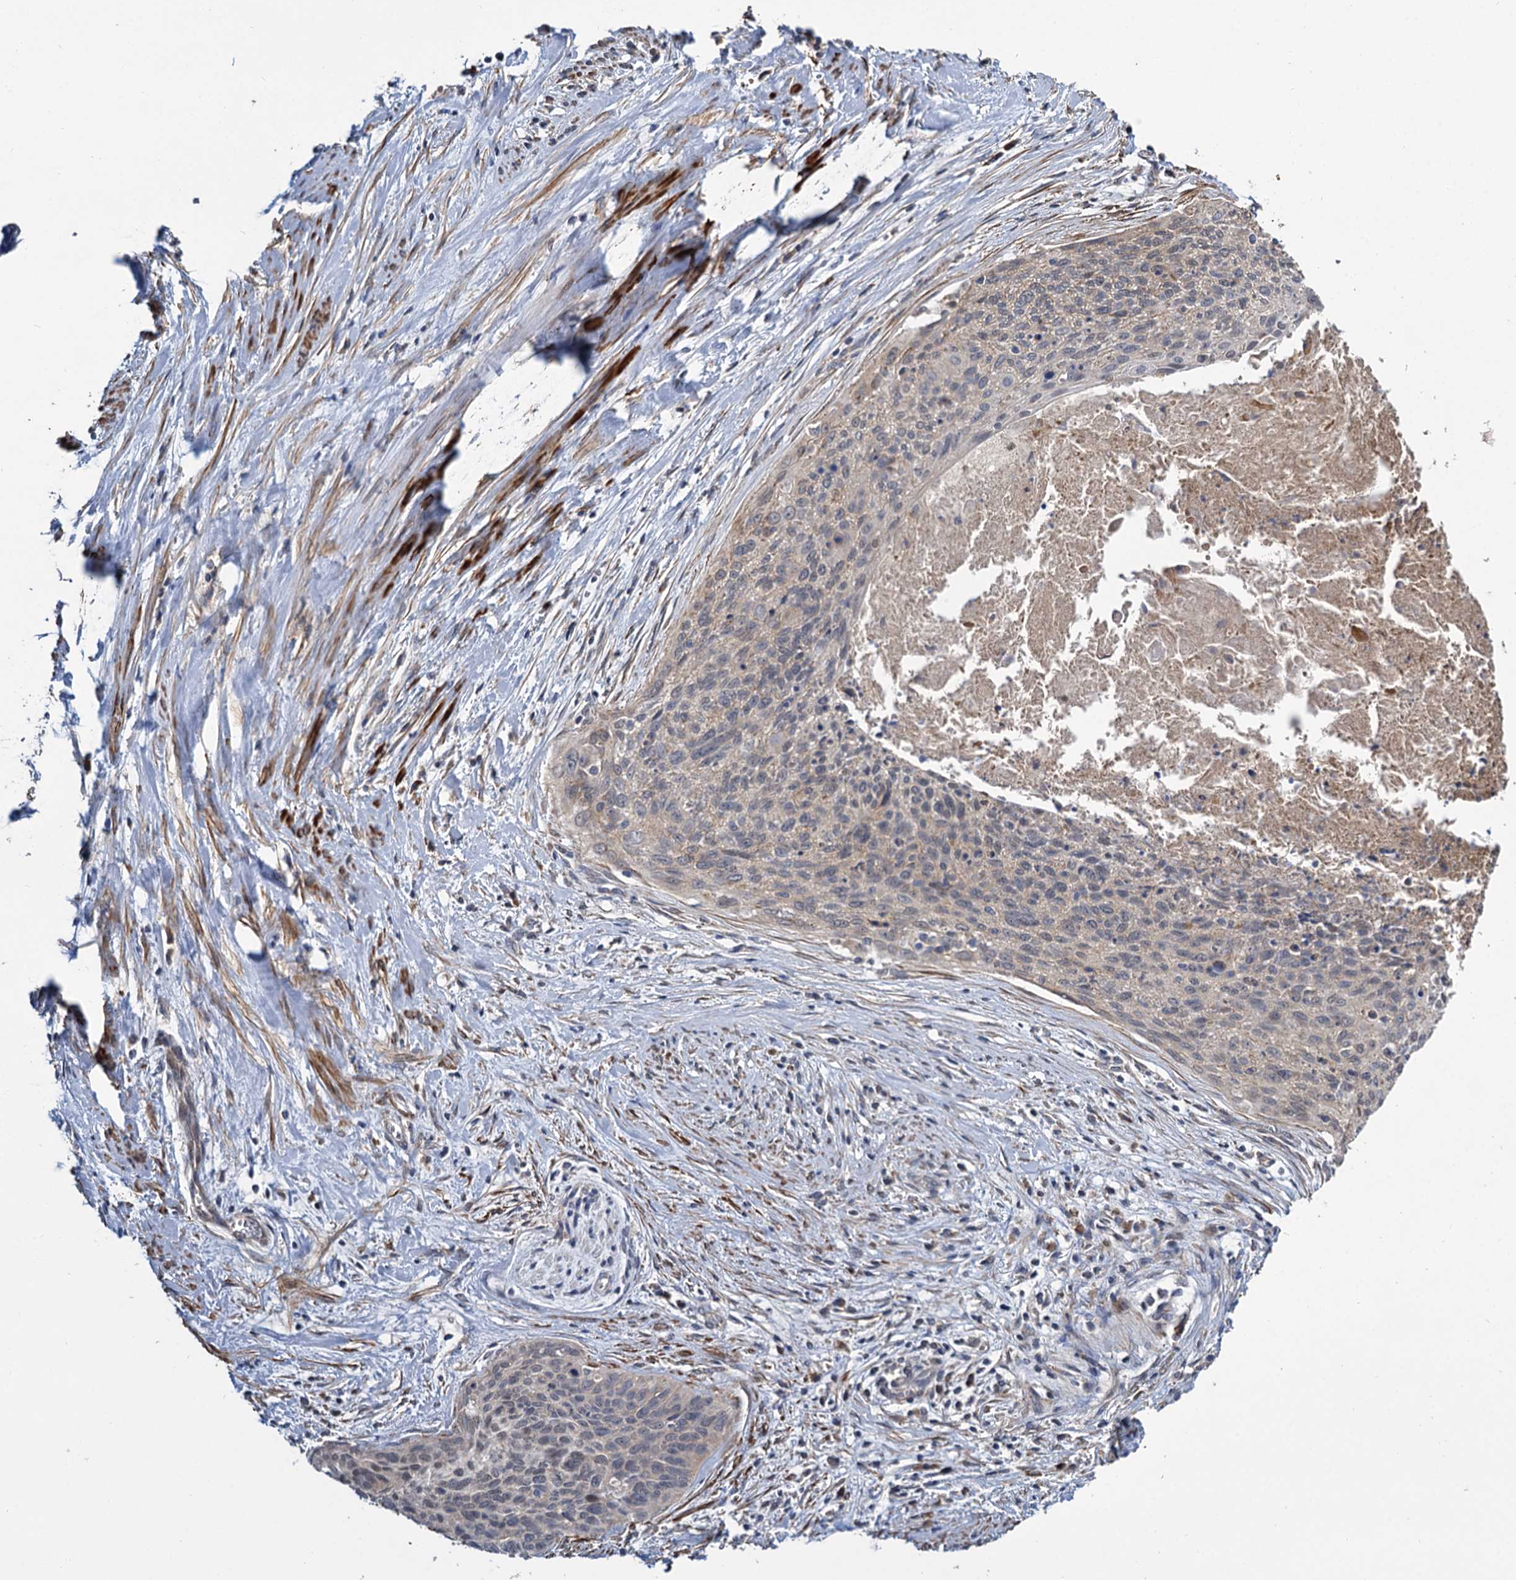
{"staining": {"intensity": "weak", "quantity": "<25%", "location": "cytoplasmic/membranous"}, "tissue": "cervical cancer", "cell_type": "Tumor cells", "image_type": "cancer", "snomed": [{"axis": "morphology", "description": "Squamous cell carcinoma, NOS"}, {"axis": "topography", "description": "Cervix"}], "caption": "The image reveals no significant staining in tumor cells of cervical squamous cell carcinoma.", "gene": "ALKBH7", "patient": {"sex": "female", "age": 55}}